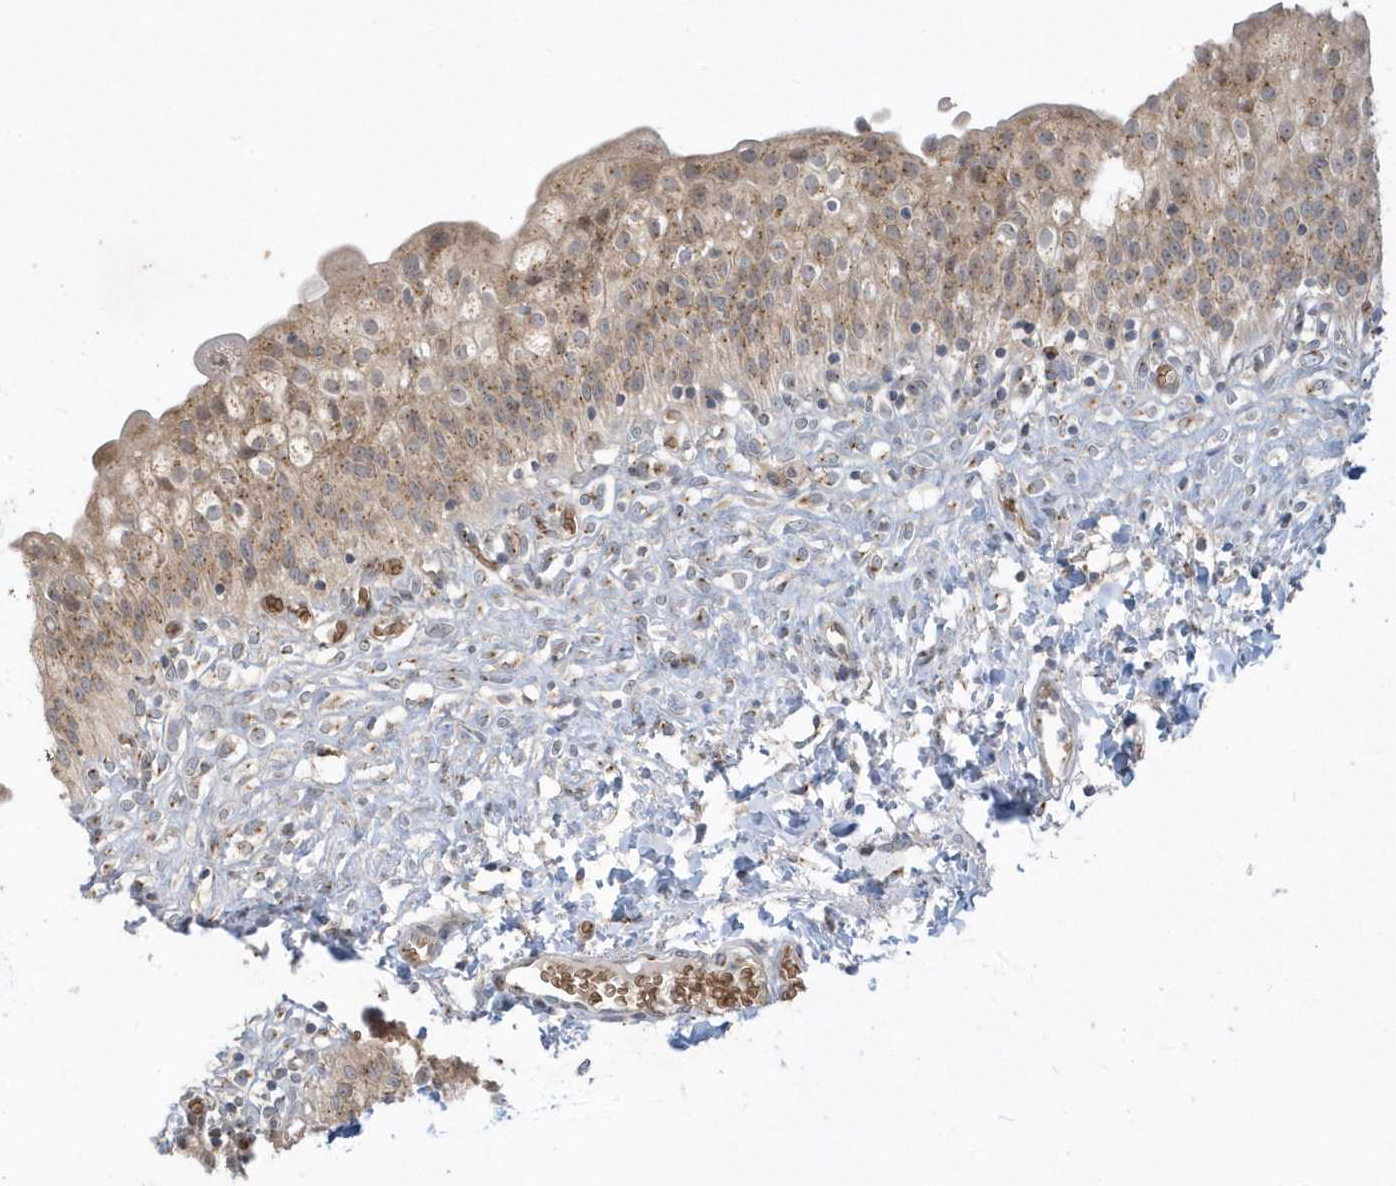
{"staining": {"intensity": "moderate", "quantity": ">75%", "location": "cytoplasmic/membranous"}, "tissue": "urinary bladder", "cell_type": "Urothelial cells", "image_type": "normal", "snomed": [{"axis": "morphology", "description": "Normal tissue, NOS"}, {"axis": "topography", "description": "Urinary bladder"}], "caption": "A brown stain shows moderate cytoplasmic/membranous expression of a protein in urothelial cells of benign human urinary bladder. The protein of interest is stained brown, and the nuclei are stained in blue (DAB (3,3'-diaminobenzidine) IHC with brightfield microscopy, high magnification).", "gene": "RPP40", "patient": {"sex": "male", "age": 55}}